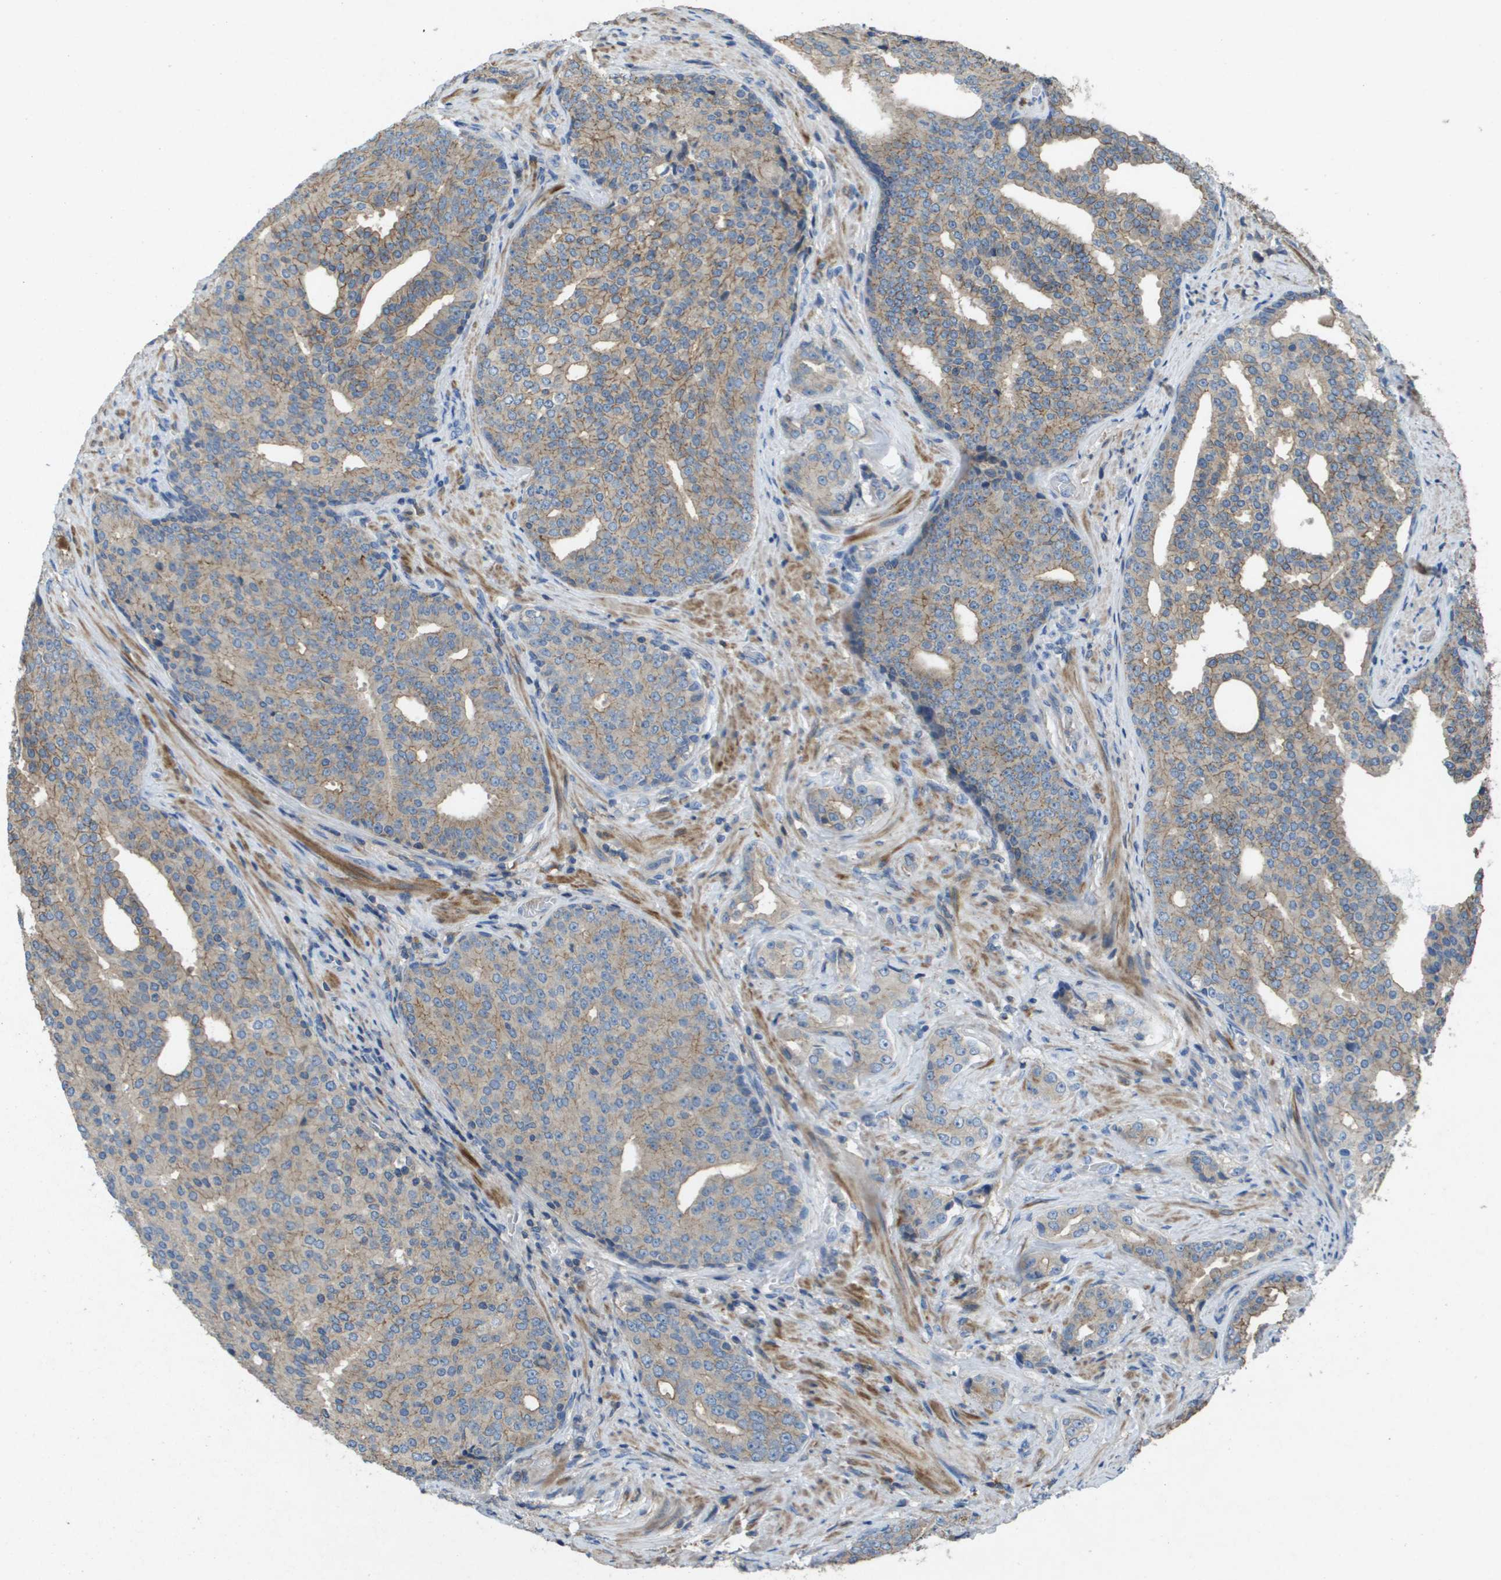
{"staining": {"intensity": "moderate", "quantity": "25%-75%", "location": "cytoplasmic/membranous"}, "tissue": "prostate cancer", "cell_type": "Tumor cells", "image_type": "cancer", "snomed": [{"axis": "morphology", "description": "Adenocarcinoma, High grade"}, {"axis": "topography", "description": "Prostate"}], "caption": "DAB (3,3'-diaminobenzidine) immunohistochemical staining of prostate cancer (adenocarcinoma (high-grade)) reveals moderate cytoplasmic/membranous protein positivity in approximately 25%-75% of tumor cells.", "gene": "CLCA4", "patient": {"sex": "male", "age": 71}}